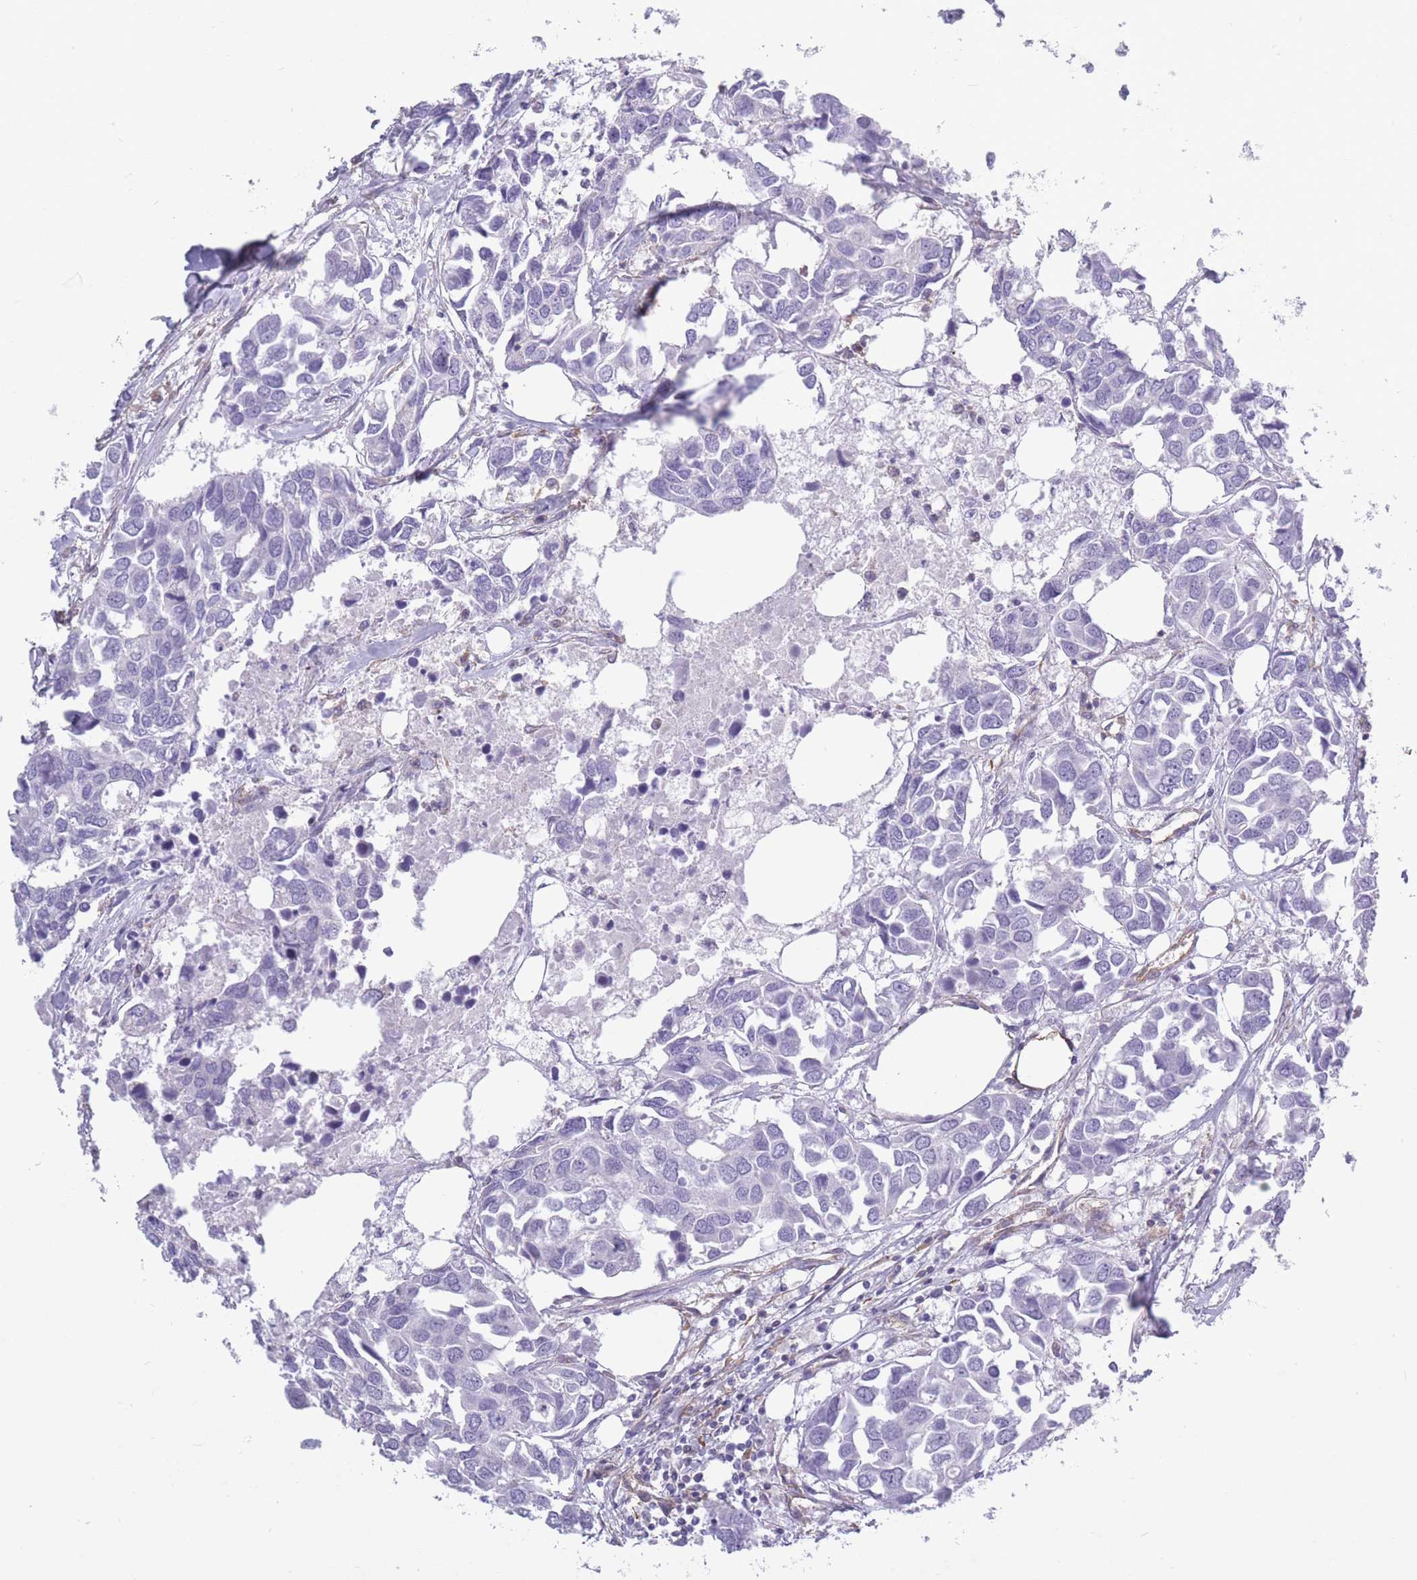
{"staining": {"intensity": "negative", "quantity": "none", "location": "none"}, "tissue": "breast cancer", "cell_type": "Tumor cells", "image_type": "cancer", "snomed": [{"axis": "morphology", "description": "Duct carcinoma"}, {"axis": "topography", "description": "Breast"}], "caption": "Immunohistochemistry (IHC) of human infiltrating ductal carcinoma (breast) reveals no positivity in tumor cells.", "gene": "ADD1", "patient": {"sex": "female", "age": 83}}